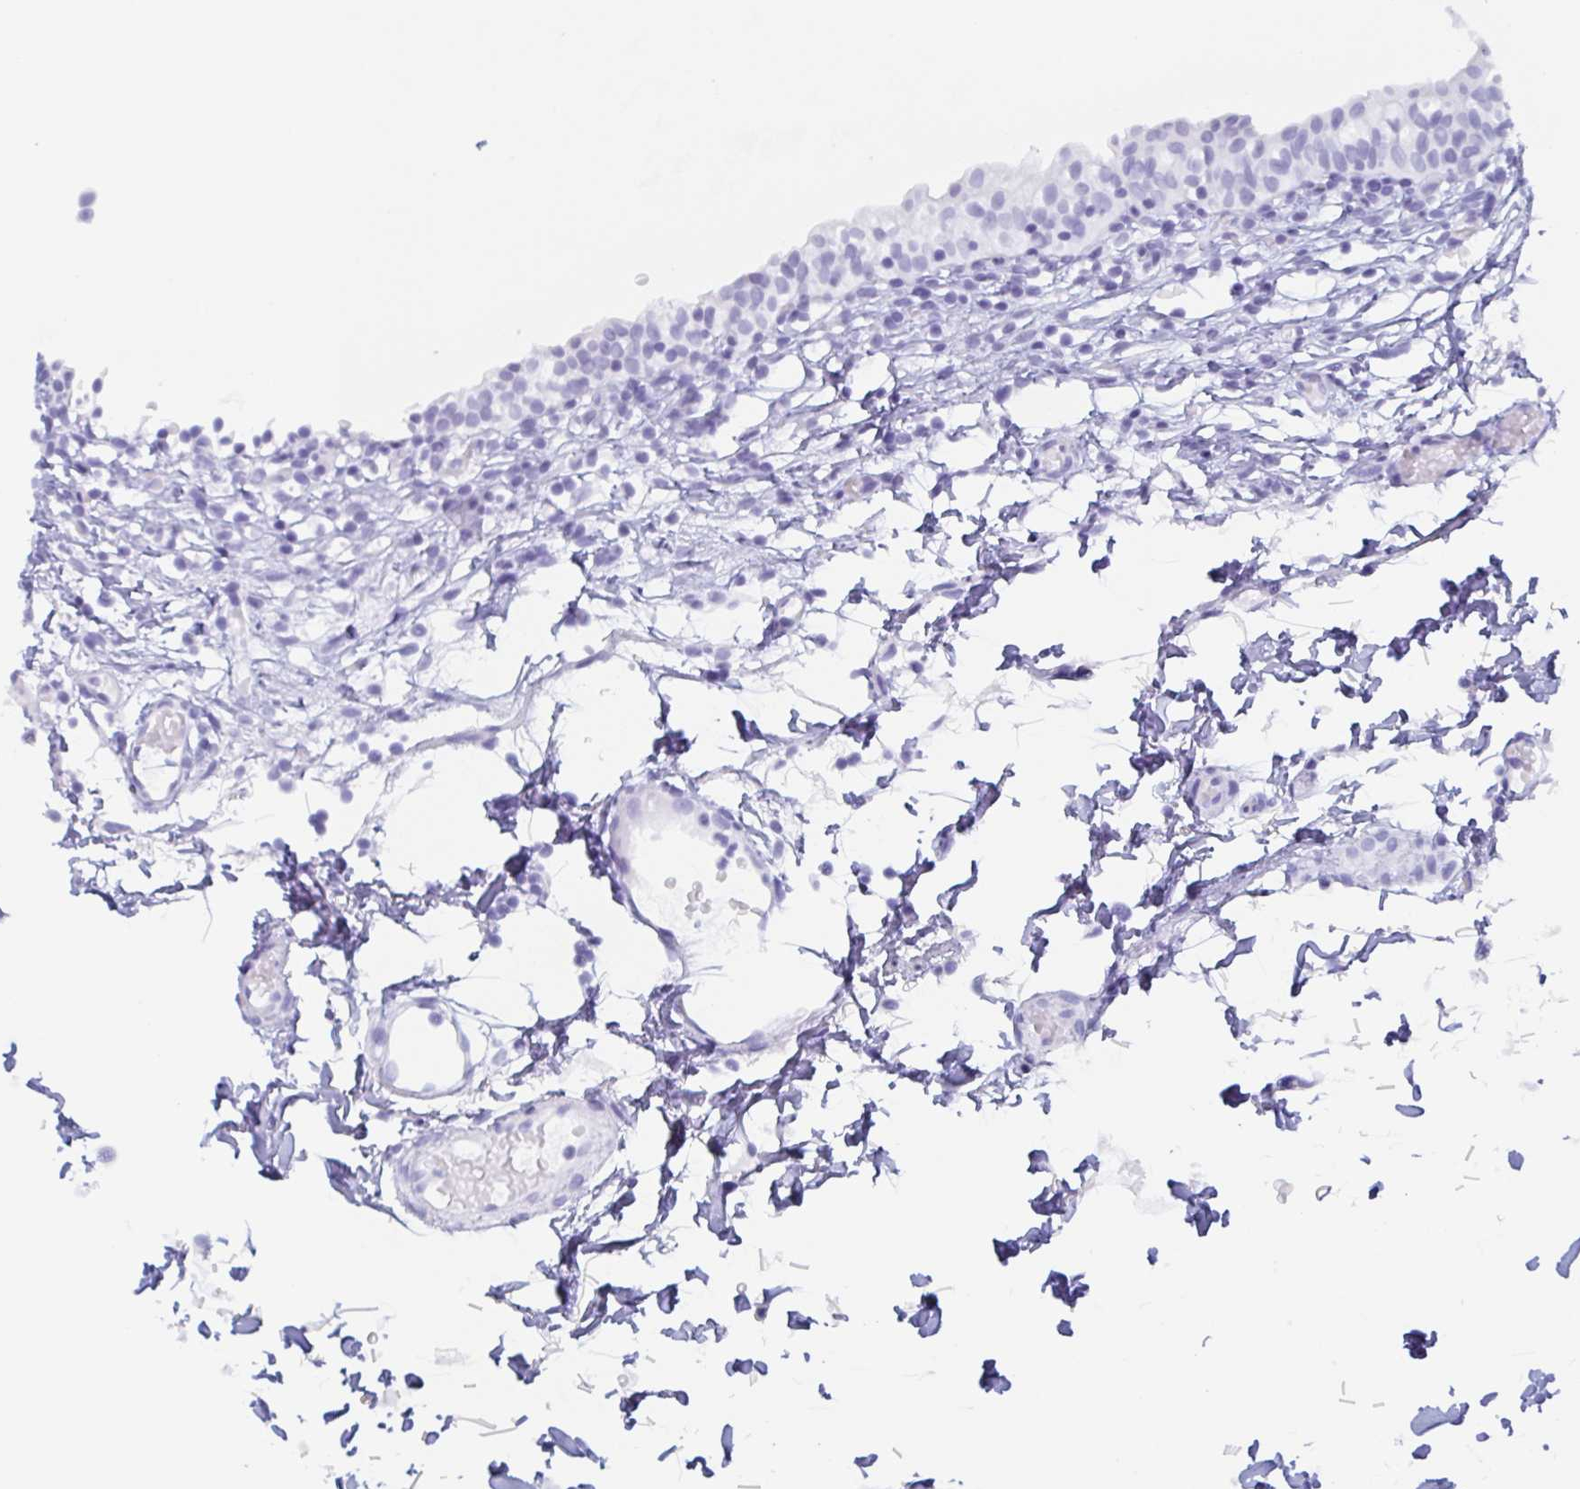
{"staining": {"intensity": "negative", "quantity": "none", "location": "none"}, "tissue": "urinary bladder", "cell_type": "Urothelial cells", "image_type": "normal", "snomed": [{"axis": "morphology", "description": "Normal tissue, NOS"}, {"axis": "topography", "description": "Urinary bladder"}, {"axis": "topography", "description": "Peripheral nerve tissue"}], "caption": "An IHC histopathology image of benign urinary bladder is shown. There is no staining in urothelial cells of urinary bladder.", "gene": "AGFG2", "patient": {"sex": "male", "age": 55}}